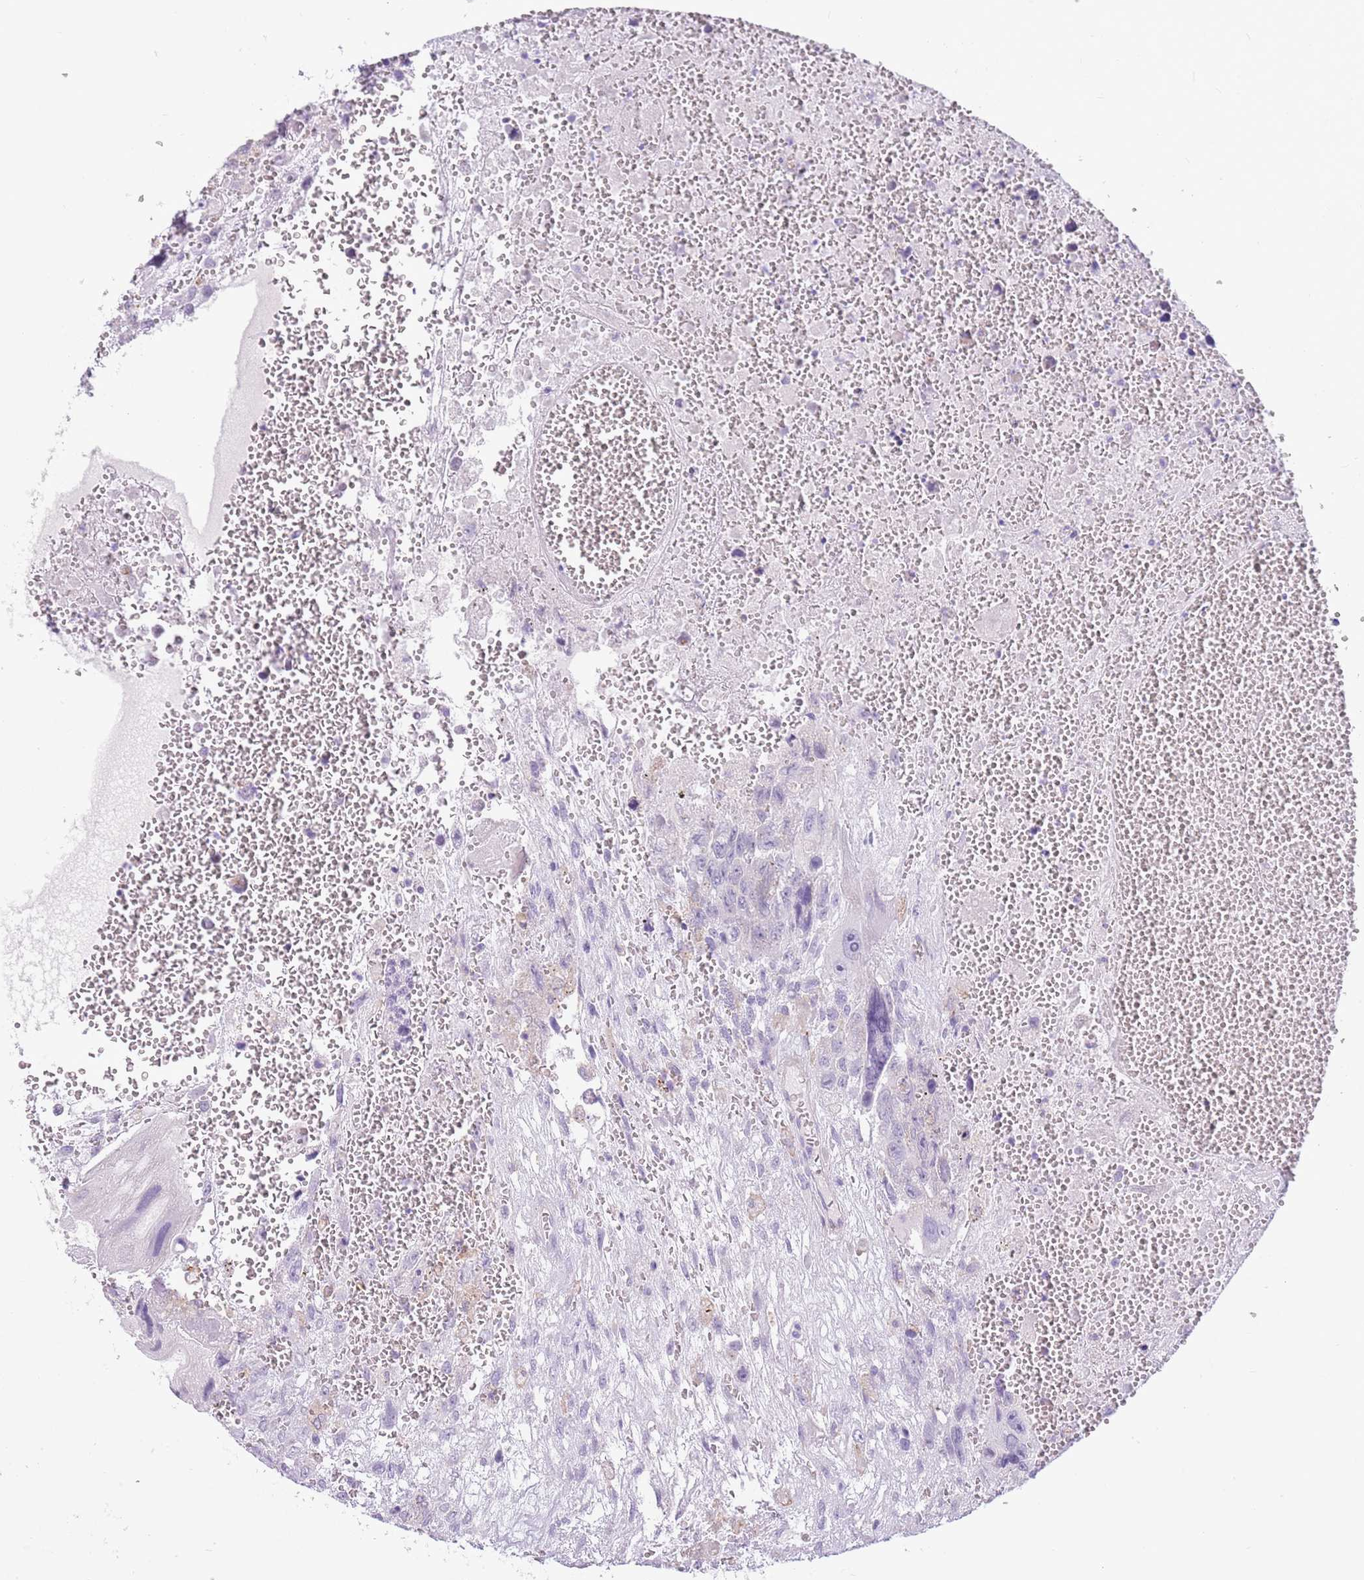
{"staining": {"intensity": "negative", "quantity": "none", "location": "none"}, "tissue": "testis cancer", "cell_type": "Tumor cells", "image_type": "cancer", "snomed": [{"axis": "morphology", "description": "Carcinoma, Embryonal, NOS"}, {"axis": "topography", "description": "Testis"}], "caption": "Immunohistochemistry photomicrograph of human testis cancer (embryonal carcinoma) stained for a protein (brown), which shows no expression in tumor cells.", "gene": "SNX6", "patient": {"sex": "male", "age": 28}}